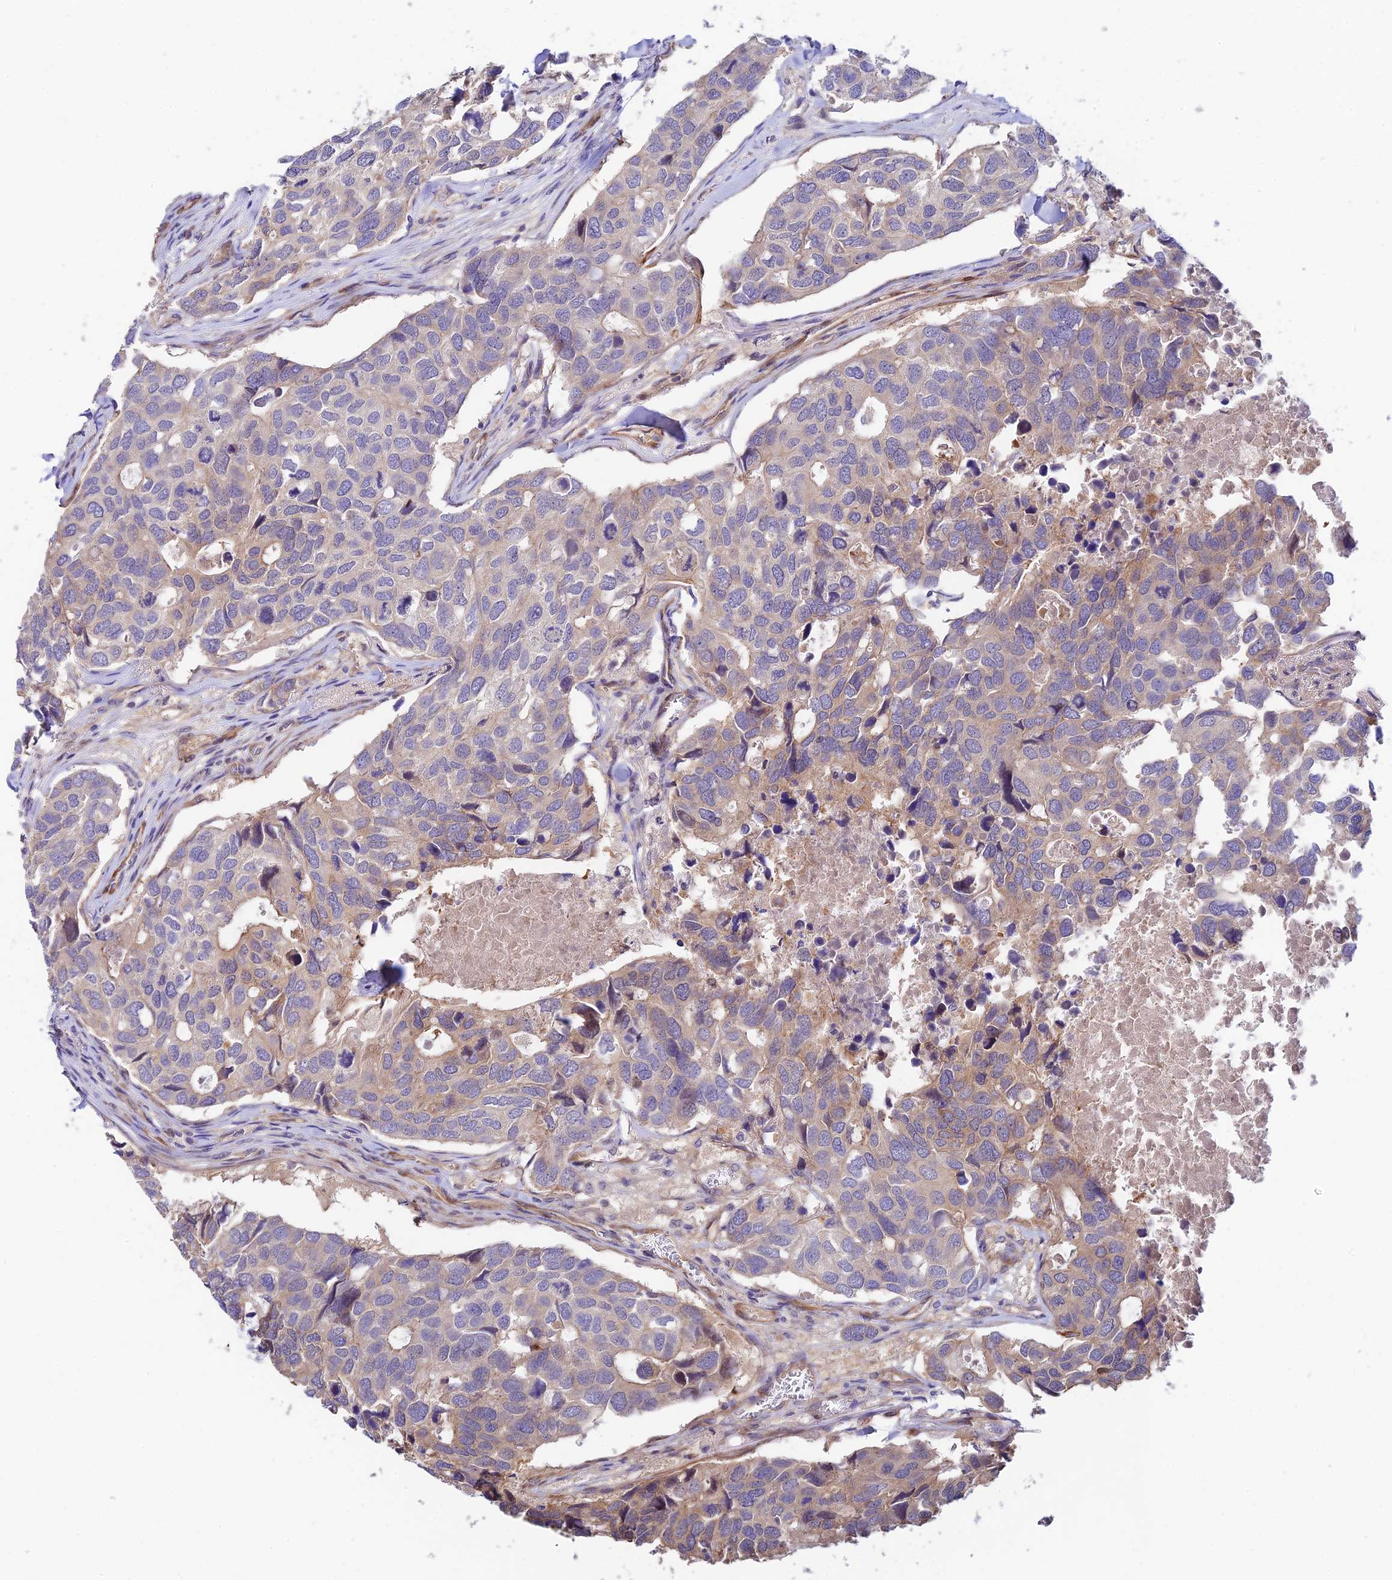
{"staining": {"intensity": "weak", "quantity": "25%-75%", "location": "cytoplasmic/membranous"}, "tissue": "breast cancer", "cell_type": "Tumor cells", "image_type": "cancer", "snomed": [{"axis": "morphology", "description": "Duct carcinoma"}, {"axis": "topography", "description": "Breast"}], "caption": "An image of breast invasive ductal carcinoma stained for a protein demonstrates weak cytoplasmic/membranous brown staining in tumor cells. The staining was performed using DAB, with brown indicating positive protein expression. Nuclei are stained blue with hematoxylin.", "gene": "ANKRD50", "patient": {"sex": "female", "age": 83}}